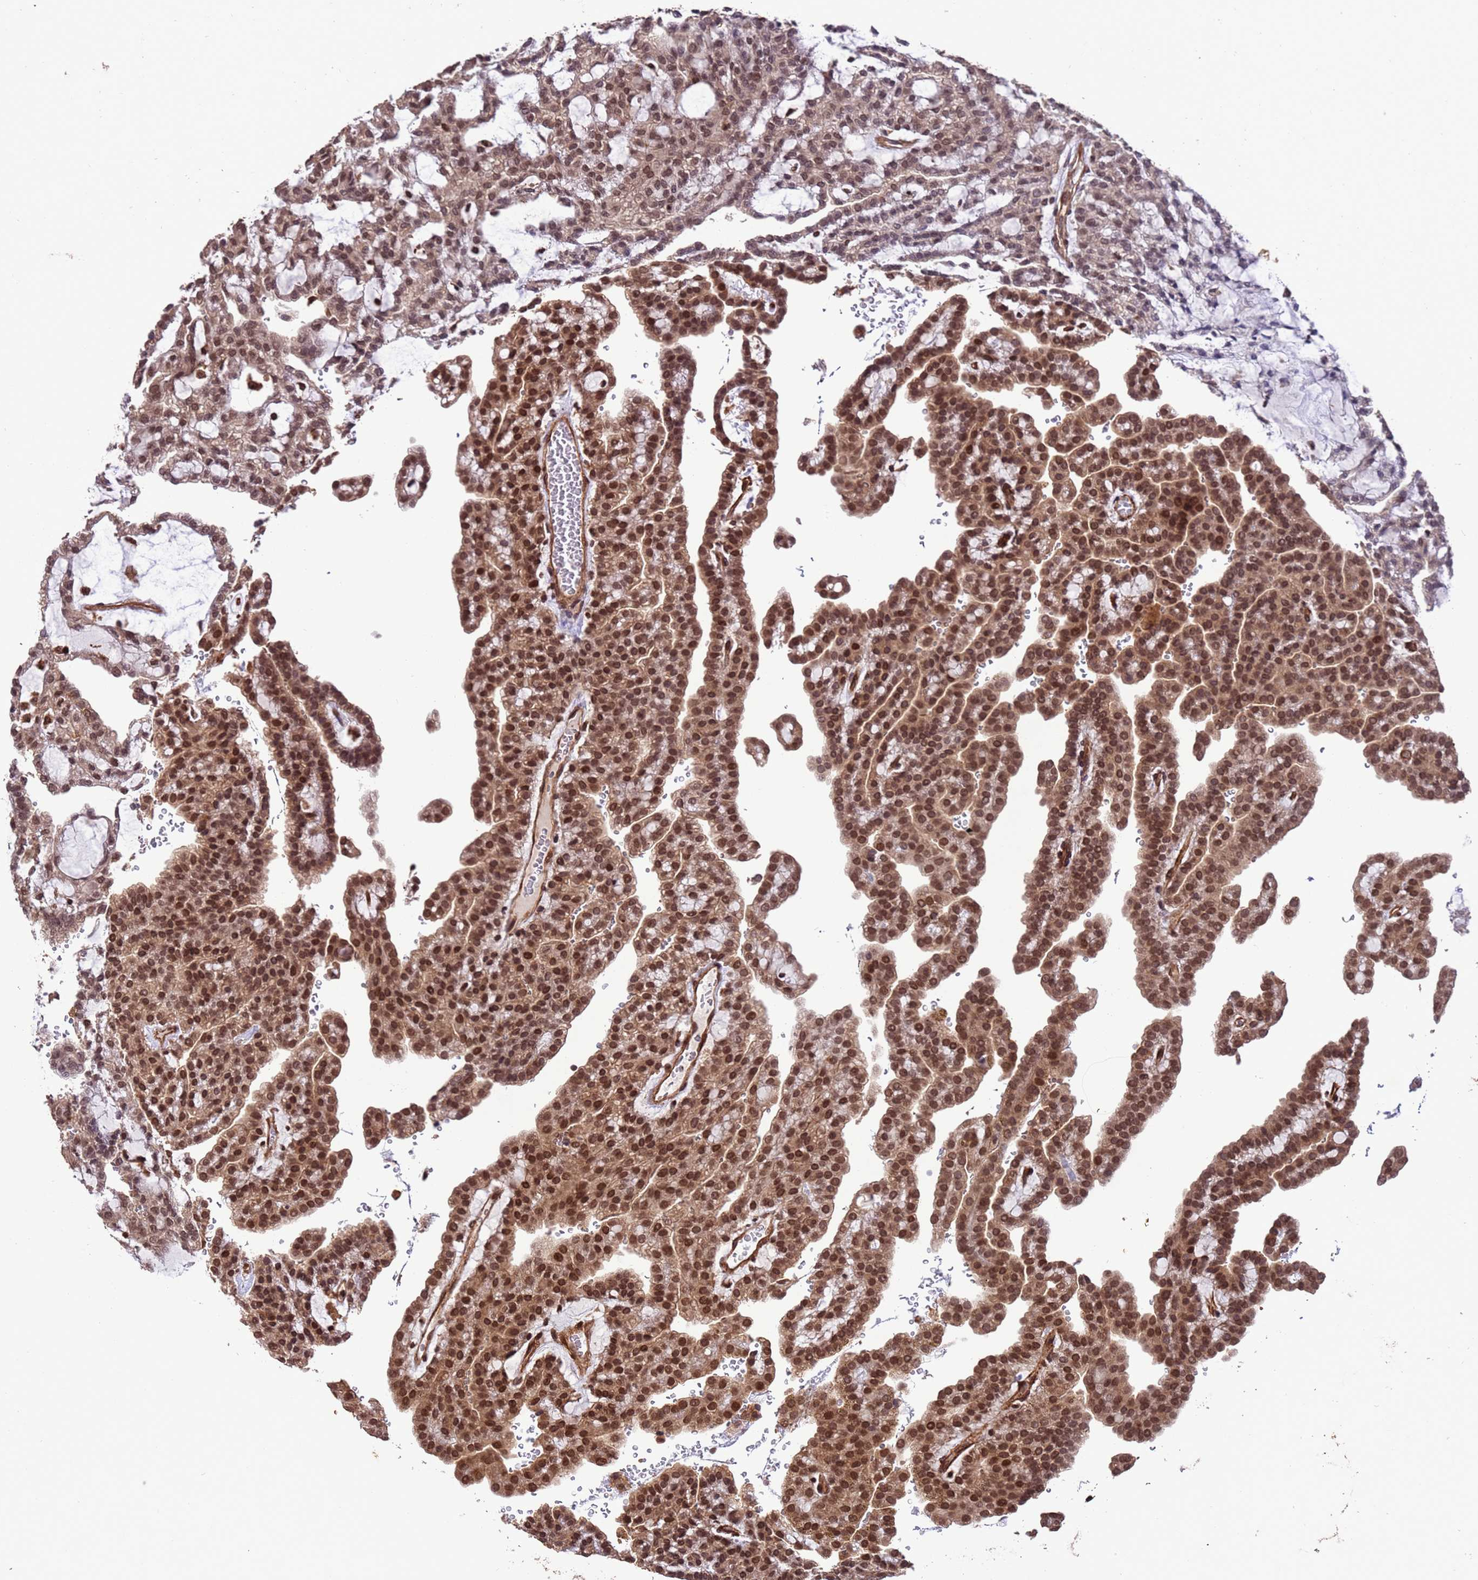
{"staining": {"intensity": "strong", "quantity": ">75%", "location": "nuclear"}, "tissue": "renal cancer", "cell_type": "Tumor cells", "image_type": "cancer", "snomed": [{"axis": "morphology", "description": "Adenocarcinoma, NOS"}, {"axis": "topography", "description": "Kidney"}], "caption": "About >75% of tumor cells in renal cancer (adenocarcinoma) demonstrate strong nuclear protein positivity as visualized by brown immunohistochemical staining.", "gene": "VSTM4", "patient": {"sex": "male", "age": 63}}